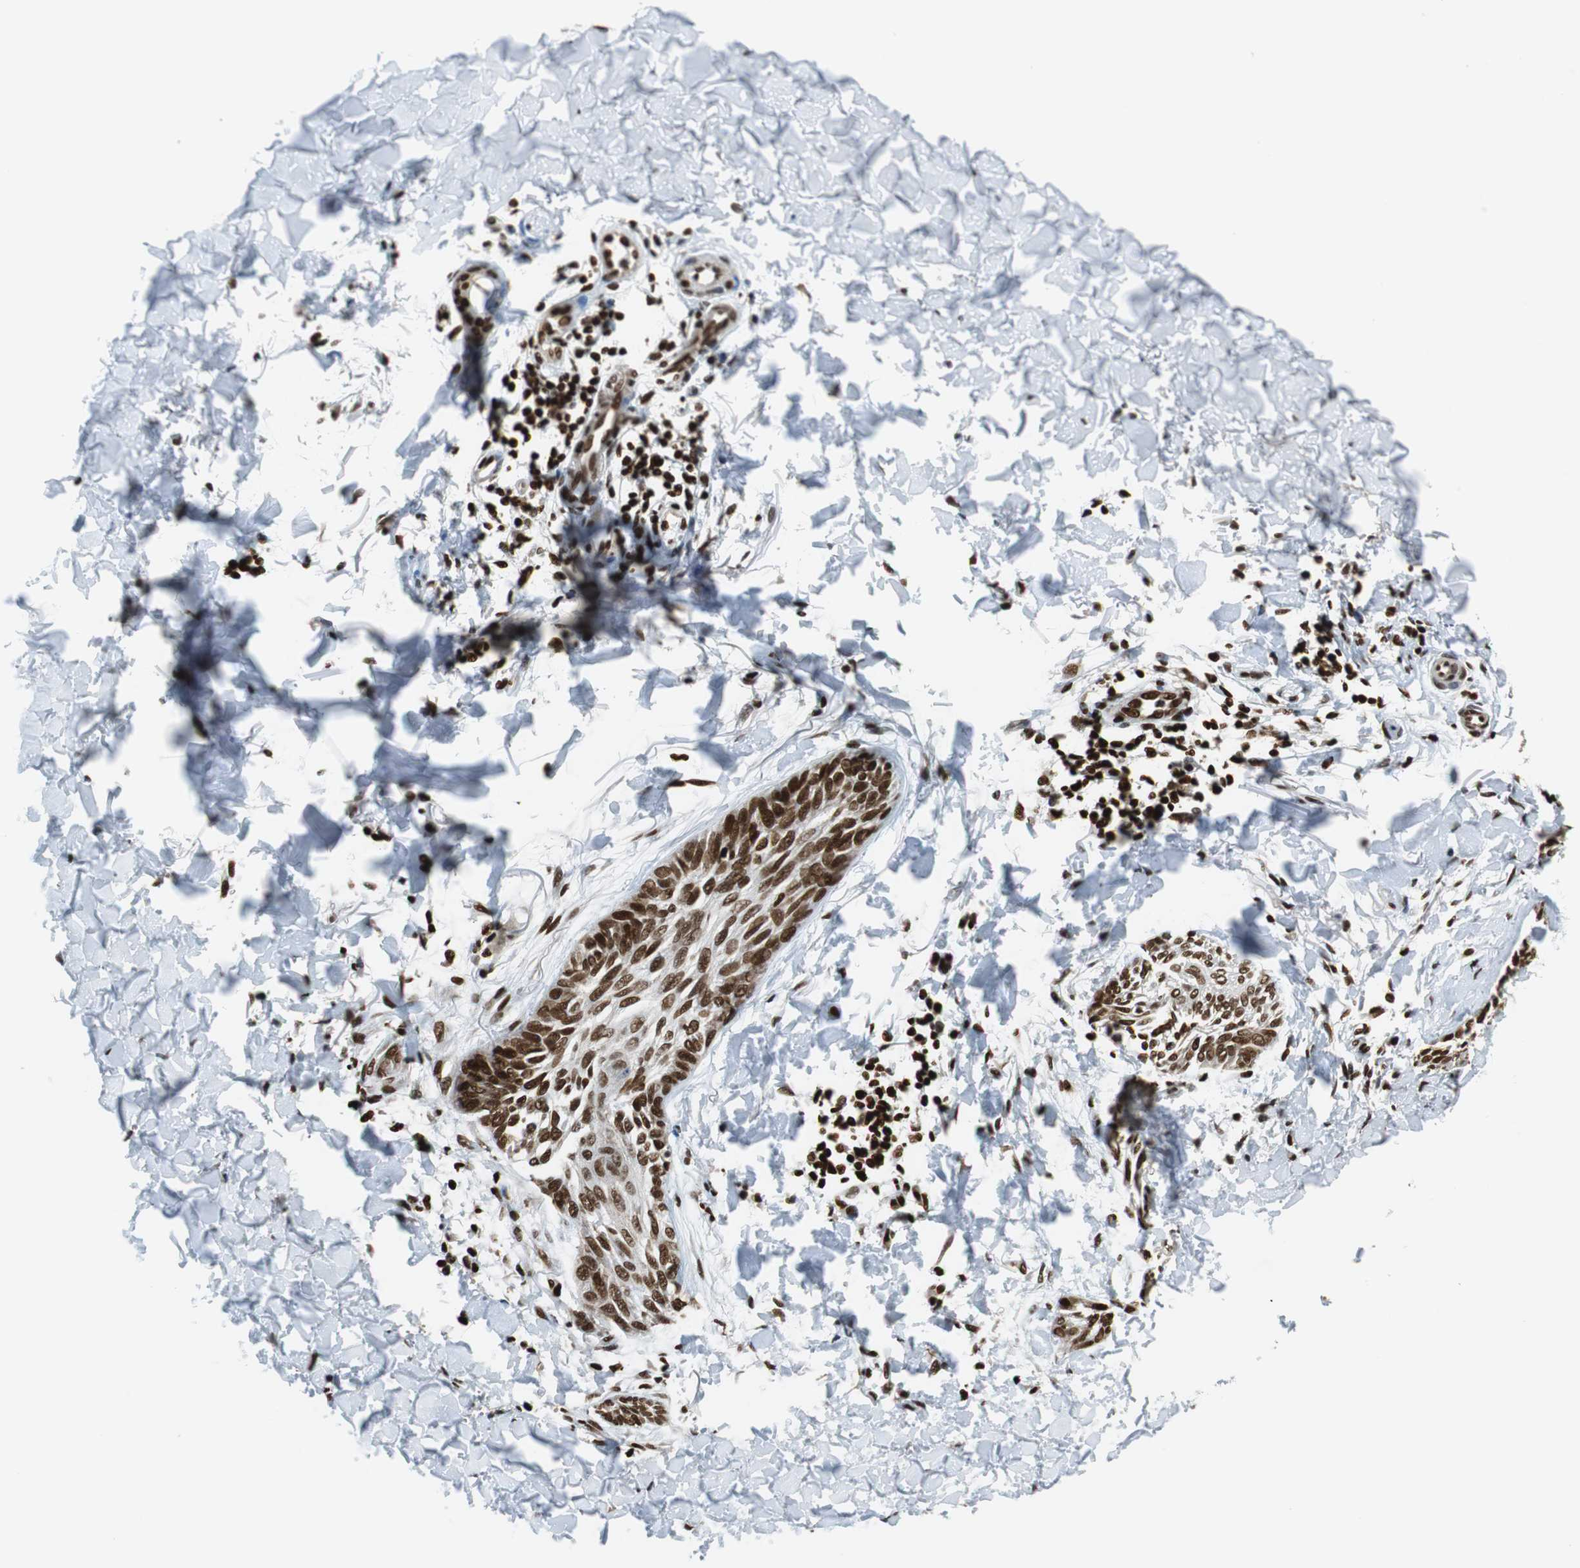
{"staining": {"intensity": "strong", "quantity": ">75%", "location": "nuclear"}, "tissue": "skin cancer", "cell_type": "Tumor cells", "image_type": "cancer", "snomed": [{"axis": "morphology", "description": "Normal tissue, NOS"}, {"axis": "morphology", "description": "Basal cell carcinoma"}, {"axis": "topography", "description": "Skin"}], "caption": "The histopathology image demonstrates a brown stain indicating the presence of a protein in the nuclear of tumor cells in skin basal cell carcinoma.", "gene": "HDAC1", "patient": {"sex": "male", "age": 71}}